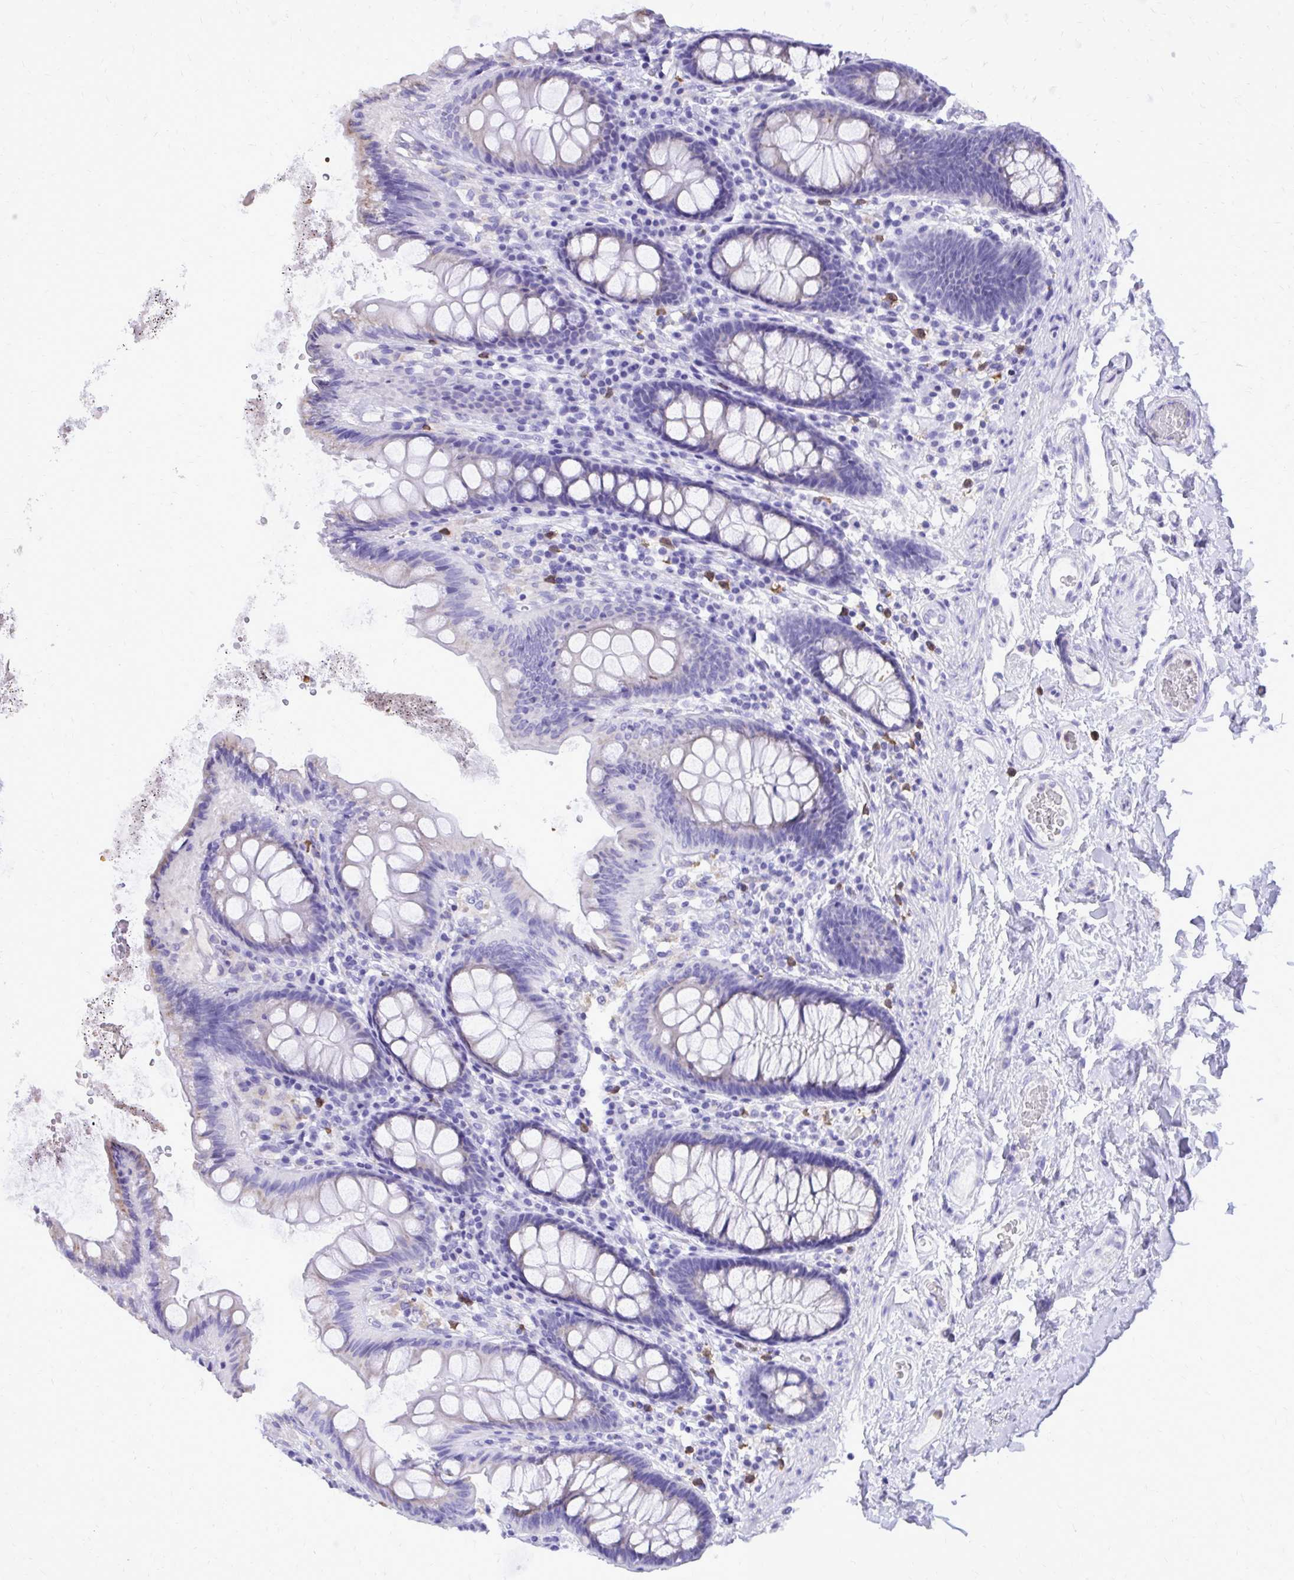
{"staining": {"intensity": "negative", "quantity": "none", "location": "none"}, "tissue": "colon", "cell_type": "Endothelial cells", "image_type": "normal", "snomed": [{"axis": "morphology", "description": "Normal tissue, NOS"}, {"axis": "topography", "description": "Colon"}], "caption": "Human colon stained for a protein using immunohistochemistry demonstrates no staining in endothelial cells.", "gene": "CAT", "patient": {"sex": "male", "age": 84}}